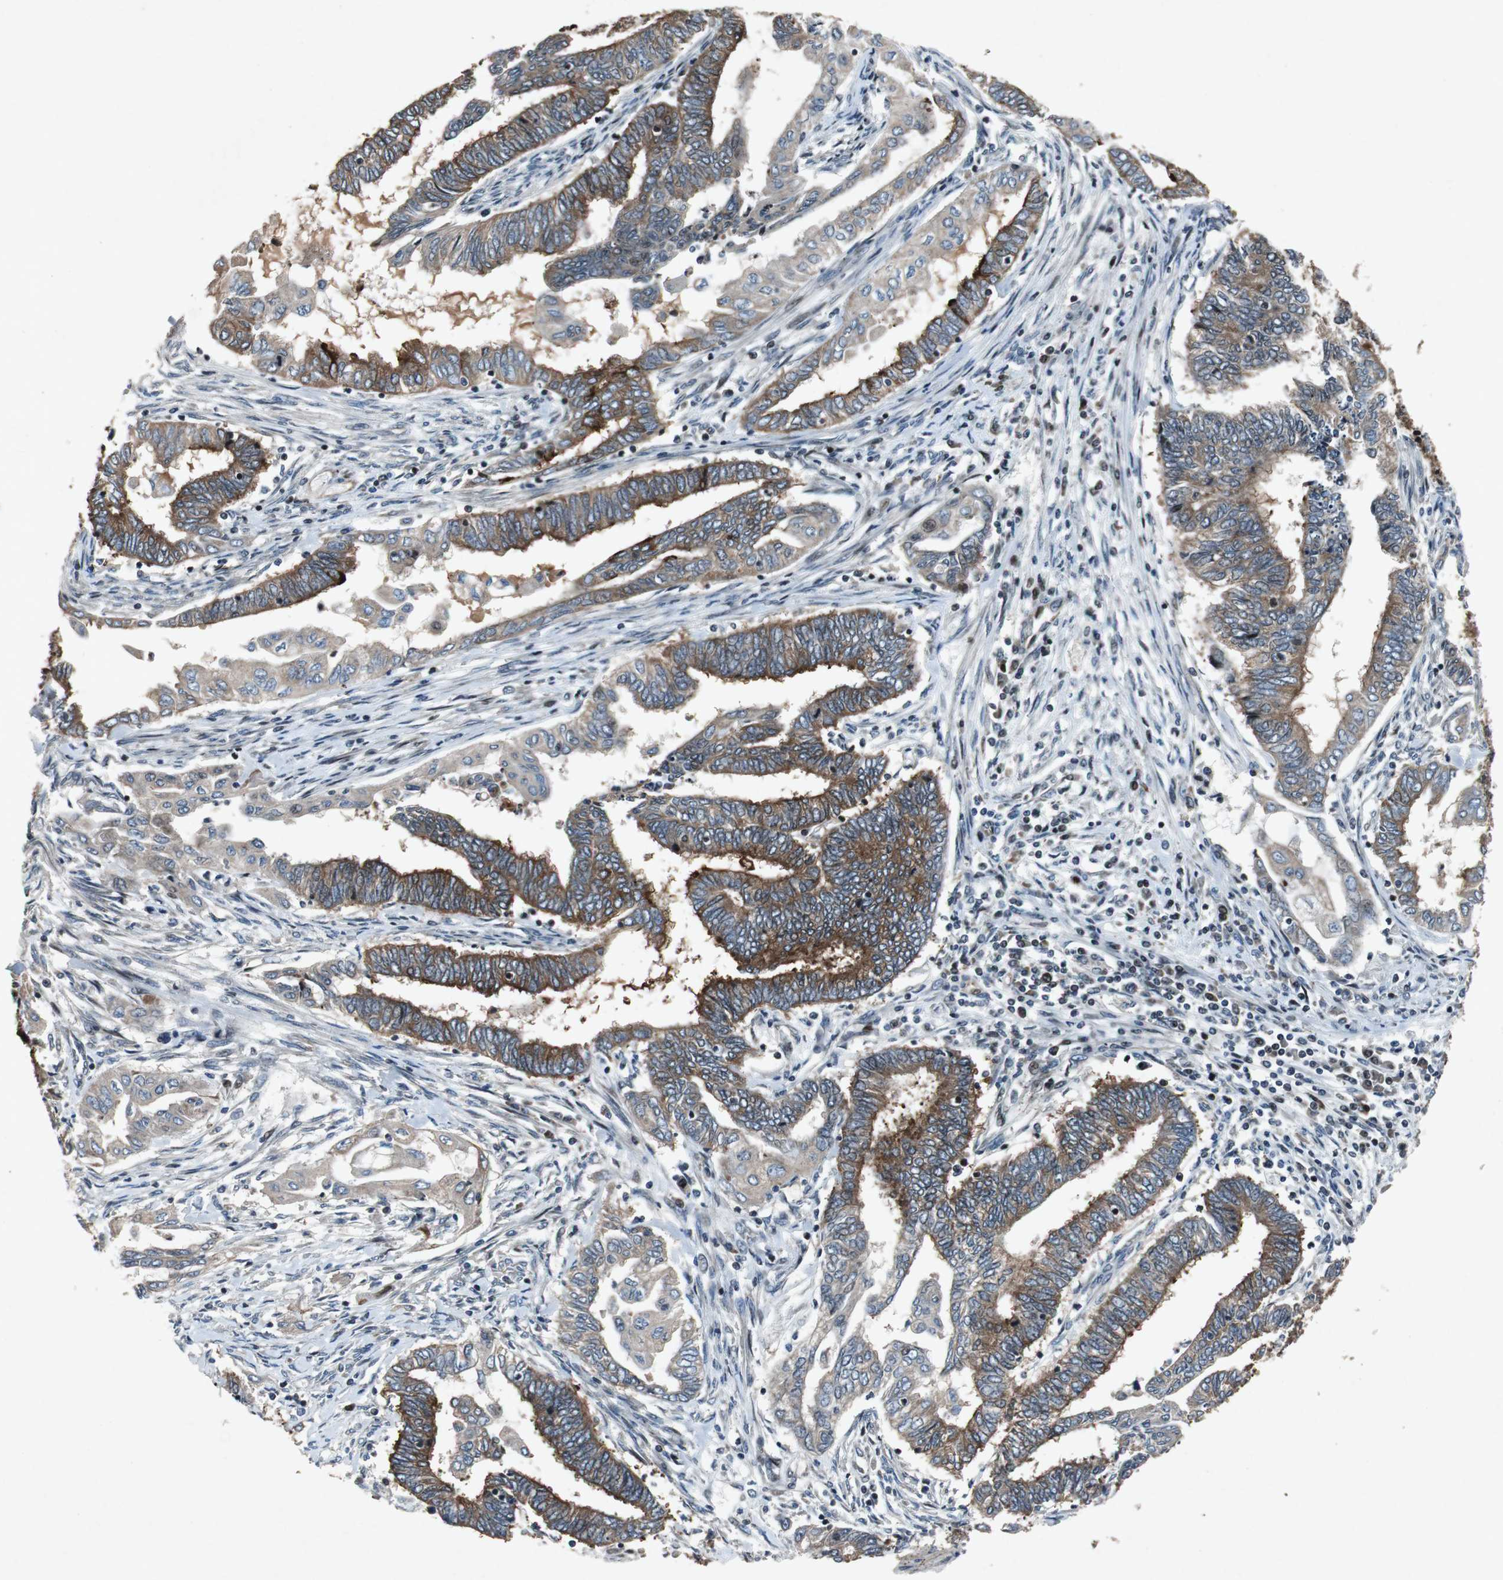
{"staining": {"intensity": "moderate", "quantity": ">75%", "location": "cytoplasmic/membranous"}, "tissue": "endometrial cancer", "cell_type": "Tumor cells", "image_type": "cancer", "snomed": [{"axis": "morphology", "description": "Adenocarcinoma, NOS"}, {"axis": "topography", "description": "Uterus"}, {"axis": "topography", "description": "Endometrium"}], "caption": "The immunohistochemical stain labels moderate cytoplasmic/membranous positivity in tumor cells of endometrial cancer tissue. (DAB (3,3'-diaminobenzidine) IHC with brightfield microscopy, high magnification).", "gene": "TUBA4A", "patient": {"sex": "female", "age": 70}}